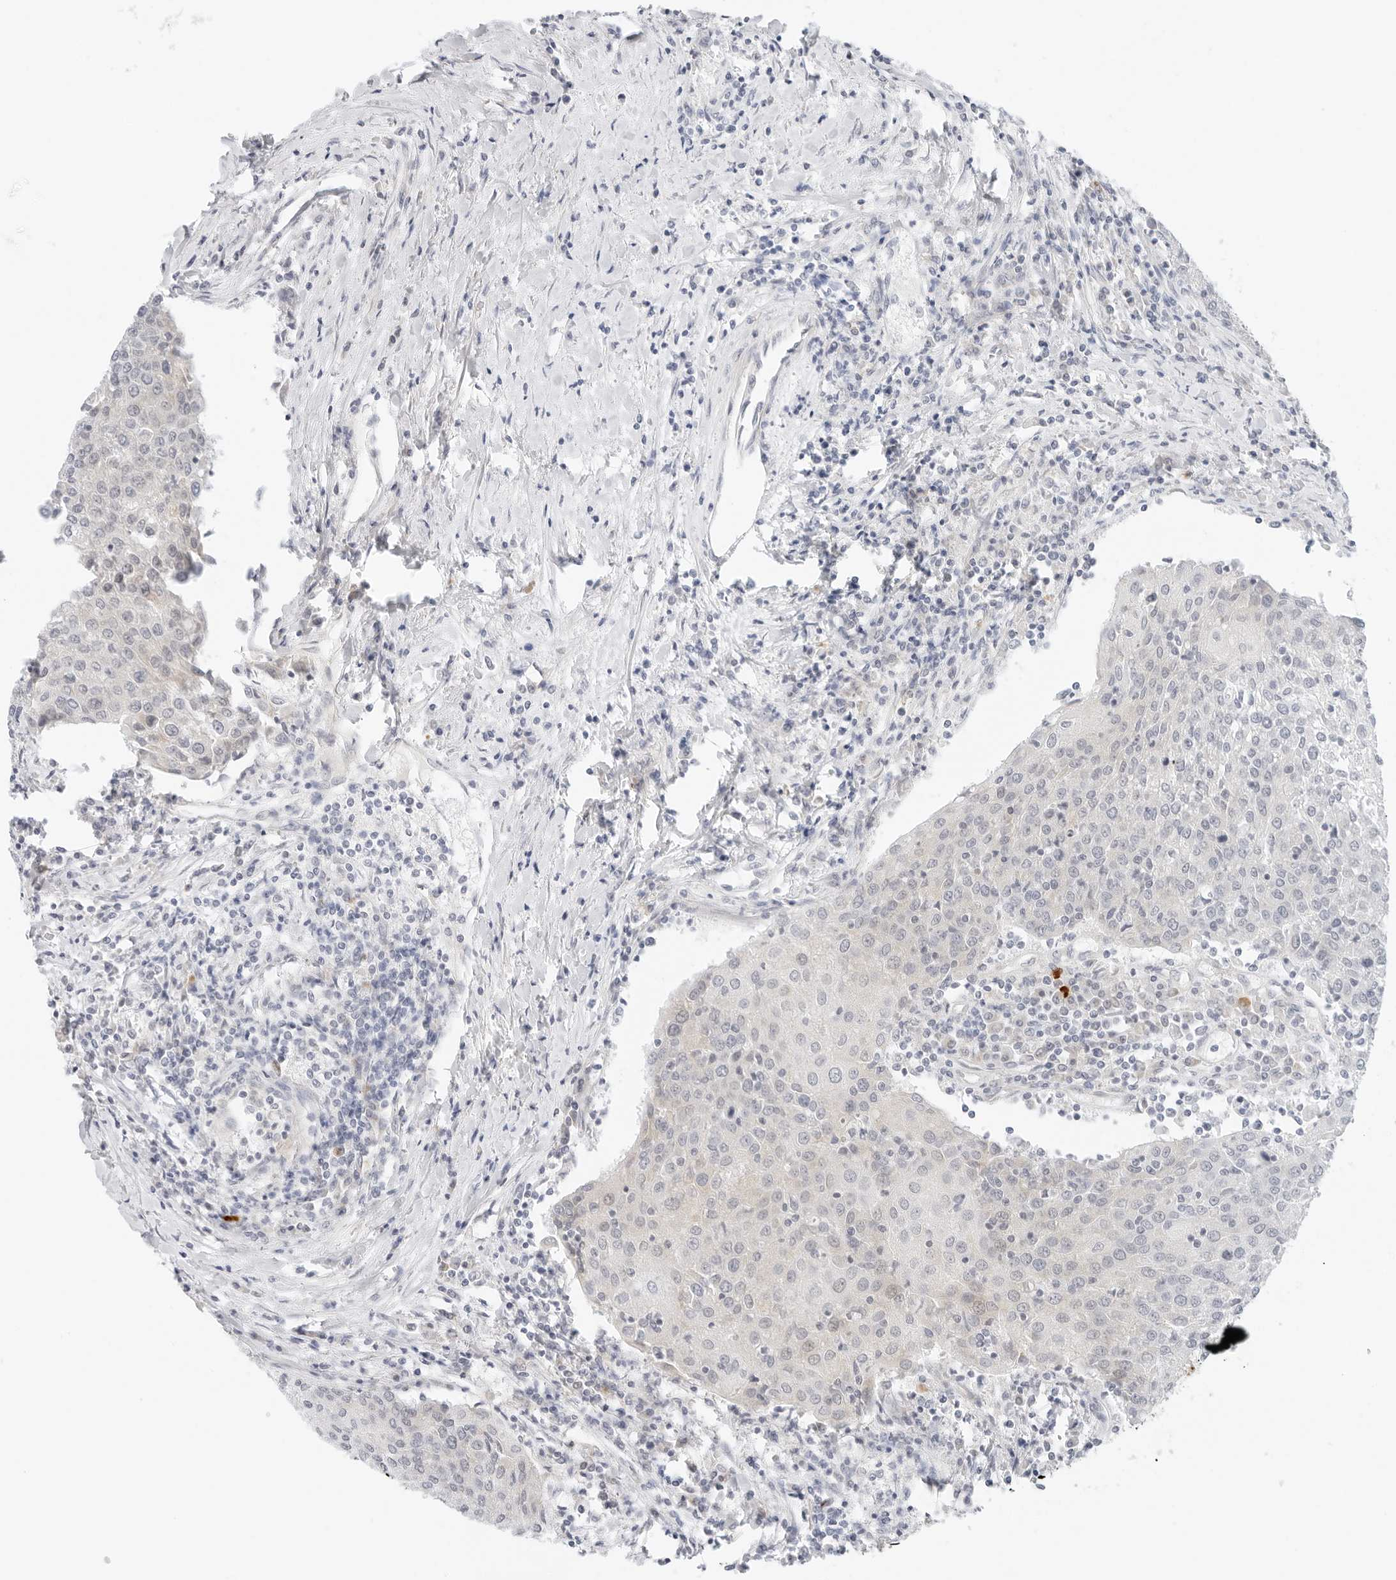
{"staining": {"intensity": "negative", "quantity": "none", "location": "none"}, "tissue": "urothelial cancer", "cell_type": "Tumor cells", "image_type": "cancer", "snomed": [{"axis": "morphology", "description": "Urothelial carcinoma, High grade"}, {"axis": "topography", "description": "Urinary bladder"}], "caption": "High magnification brightfield microscopy of urothelial cancer stained with DAB (brown) and counterstained with hematoxylin (blue): tumor cells show no significant expression.", "gene": "RC3H1", "patient": {"sex": "female", "age": 85}}